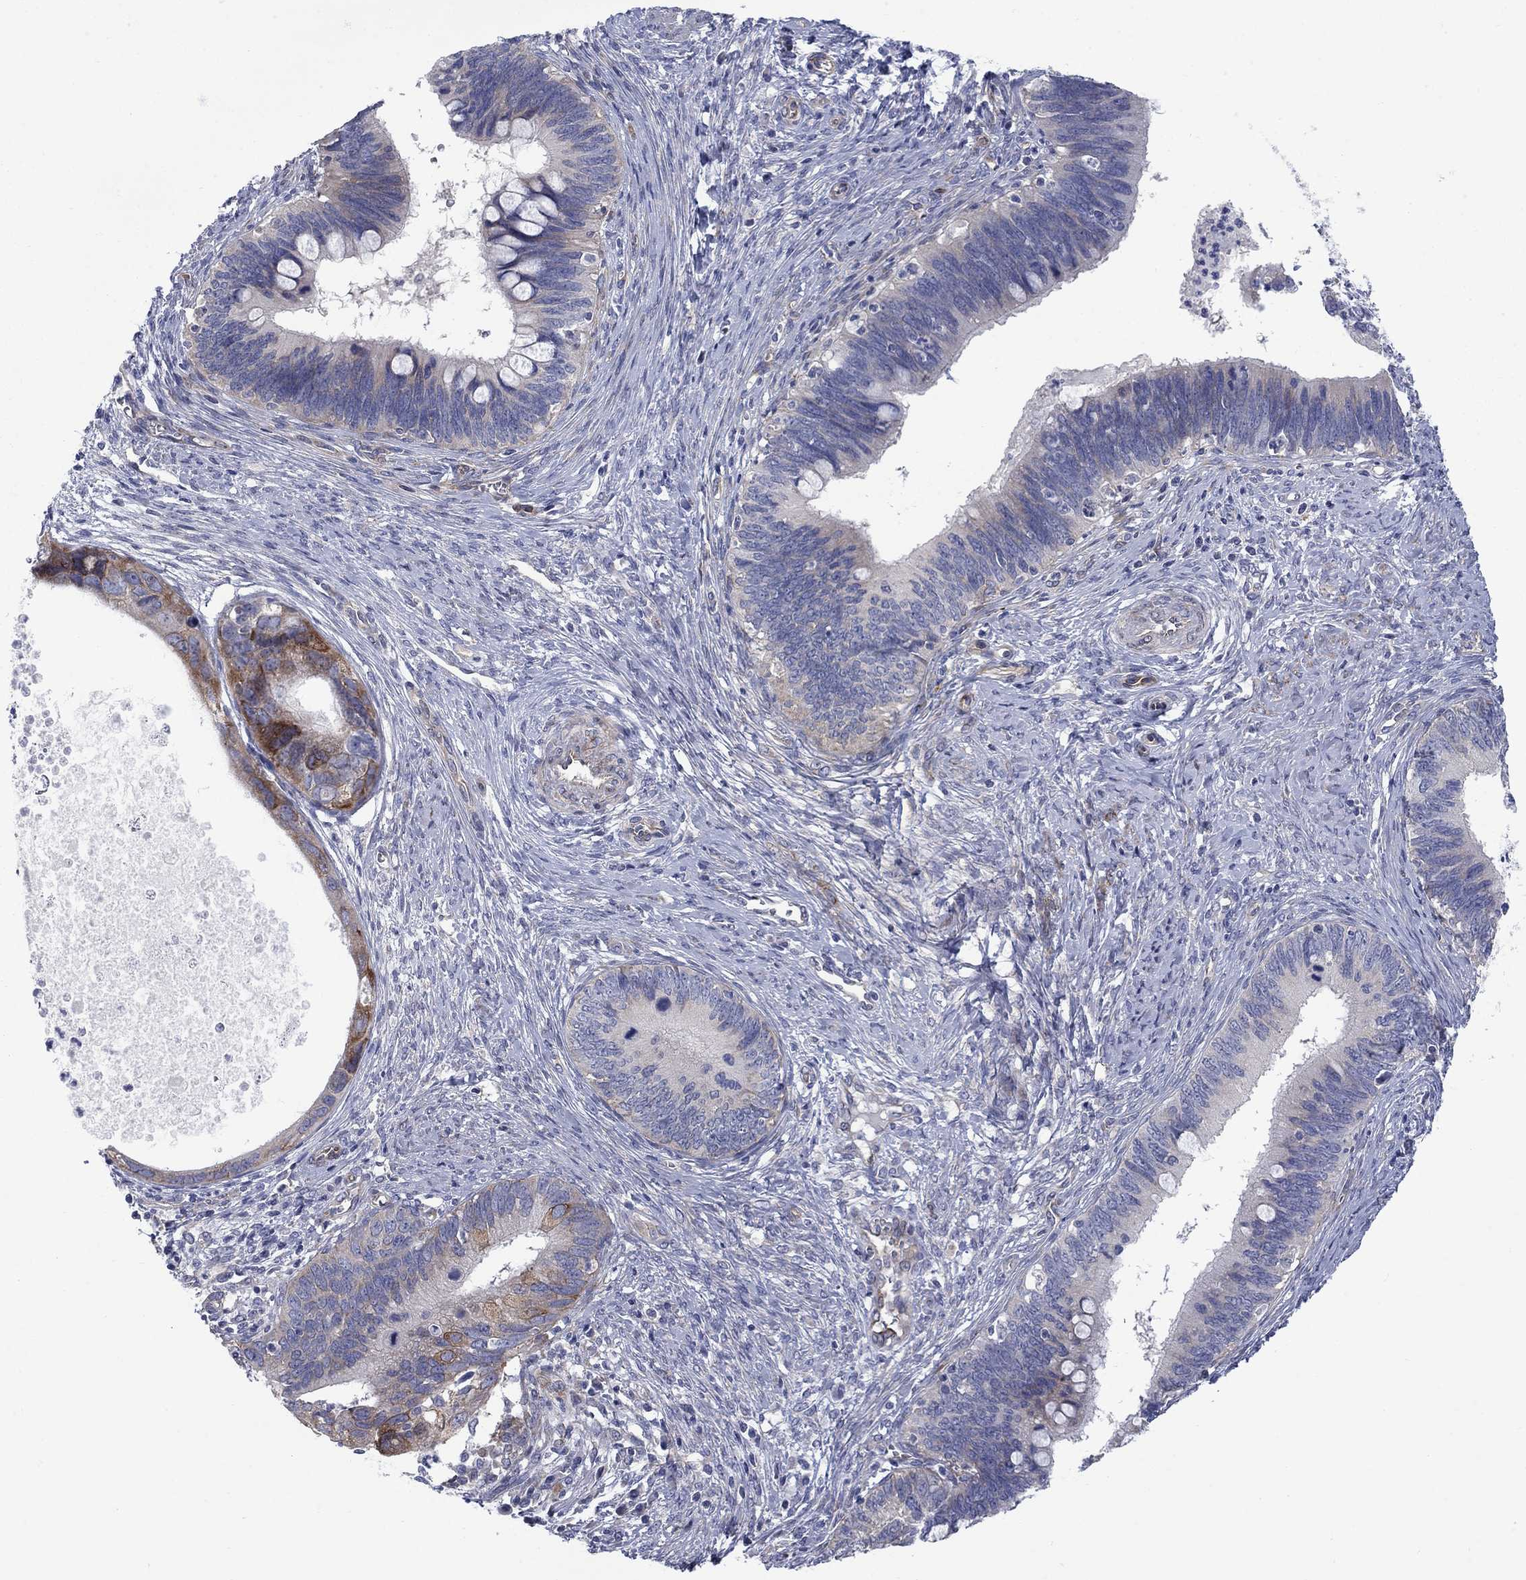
{"staining": {"intensity": "strong", "quantity": "<25%", "location": "cytoplasmic/membranous"}, "tissue": "cervical cancer", "cell_type": "Tumor cells", "image_type": "cancer", "snomed": [{"axis": "morphology", "description": "Adenocarcinoma, NOS"}, {"axis": "topography", "description": "Cervix"}], "caption": "Adenocarcinoma (cervical) was stained to show a protein in brown. There is medium levels of strong cytoplasmic/membranous expression in approximately <25% of tumor cells.", "gene": "FXR1", "patient": {"sex": "female", "age": 42}}